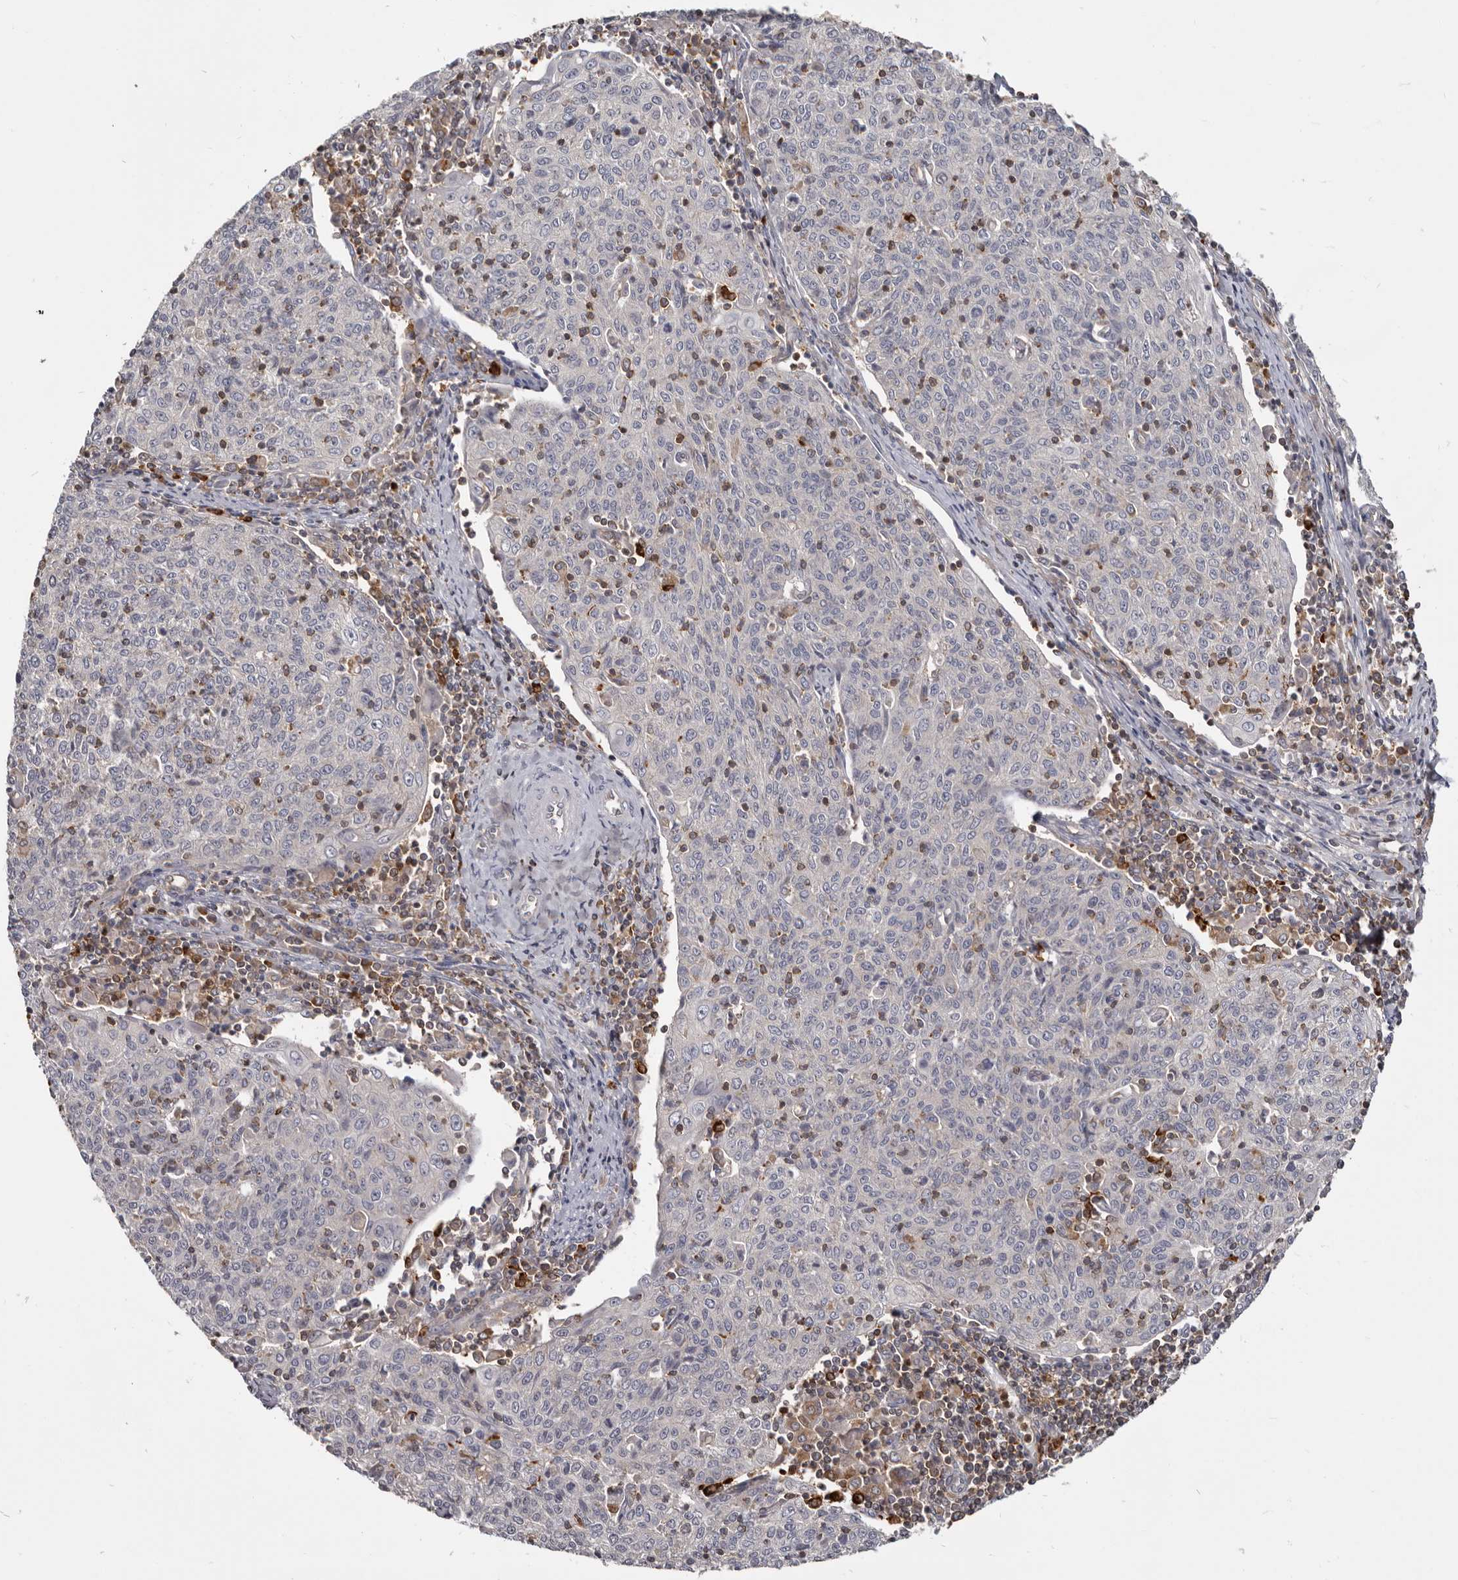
{"staining": {"intensity": "negative", "quantity": "none", "location": "none"}, "tissue": "cervical cancer", "cell_type": "Tumor cells", "image_type": "cancer", "snomed": [{"axis": "morphology", "description": "Squamous cell carcinoma, NOS"}, {"axis": "topography", "description": "Cervix"}], "caption": "IHC micrograph of cervical cancer (squamous cell carcinoma) stained for a protein (brown), which displays no expression in tumor cells. (DAB (3,3'-diaminobenzidine) IHC with hematoxylin counter stain).", "gene": "CBL", "patient": {"sex": "female", "age": 48}}